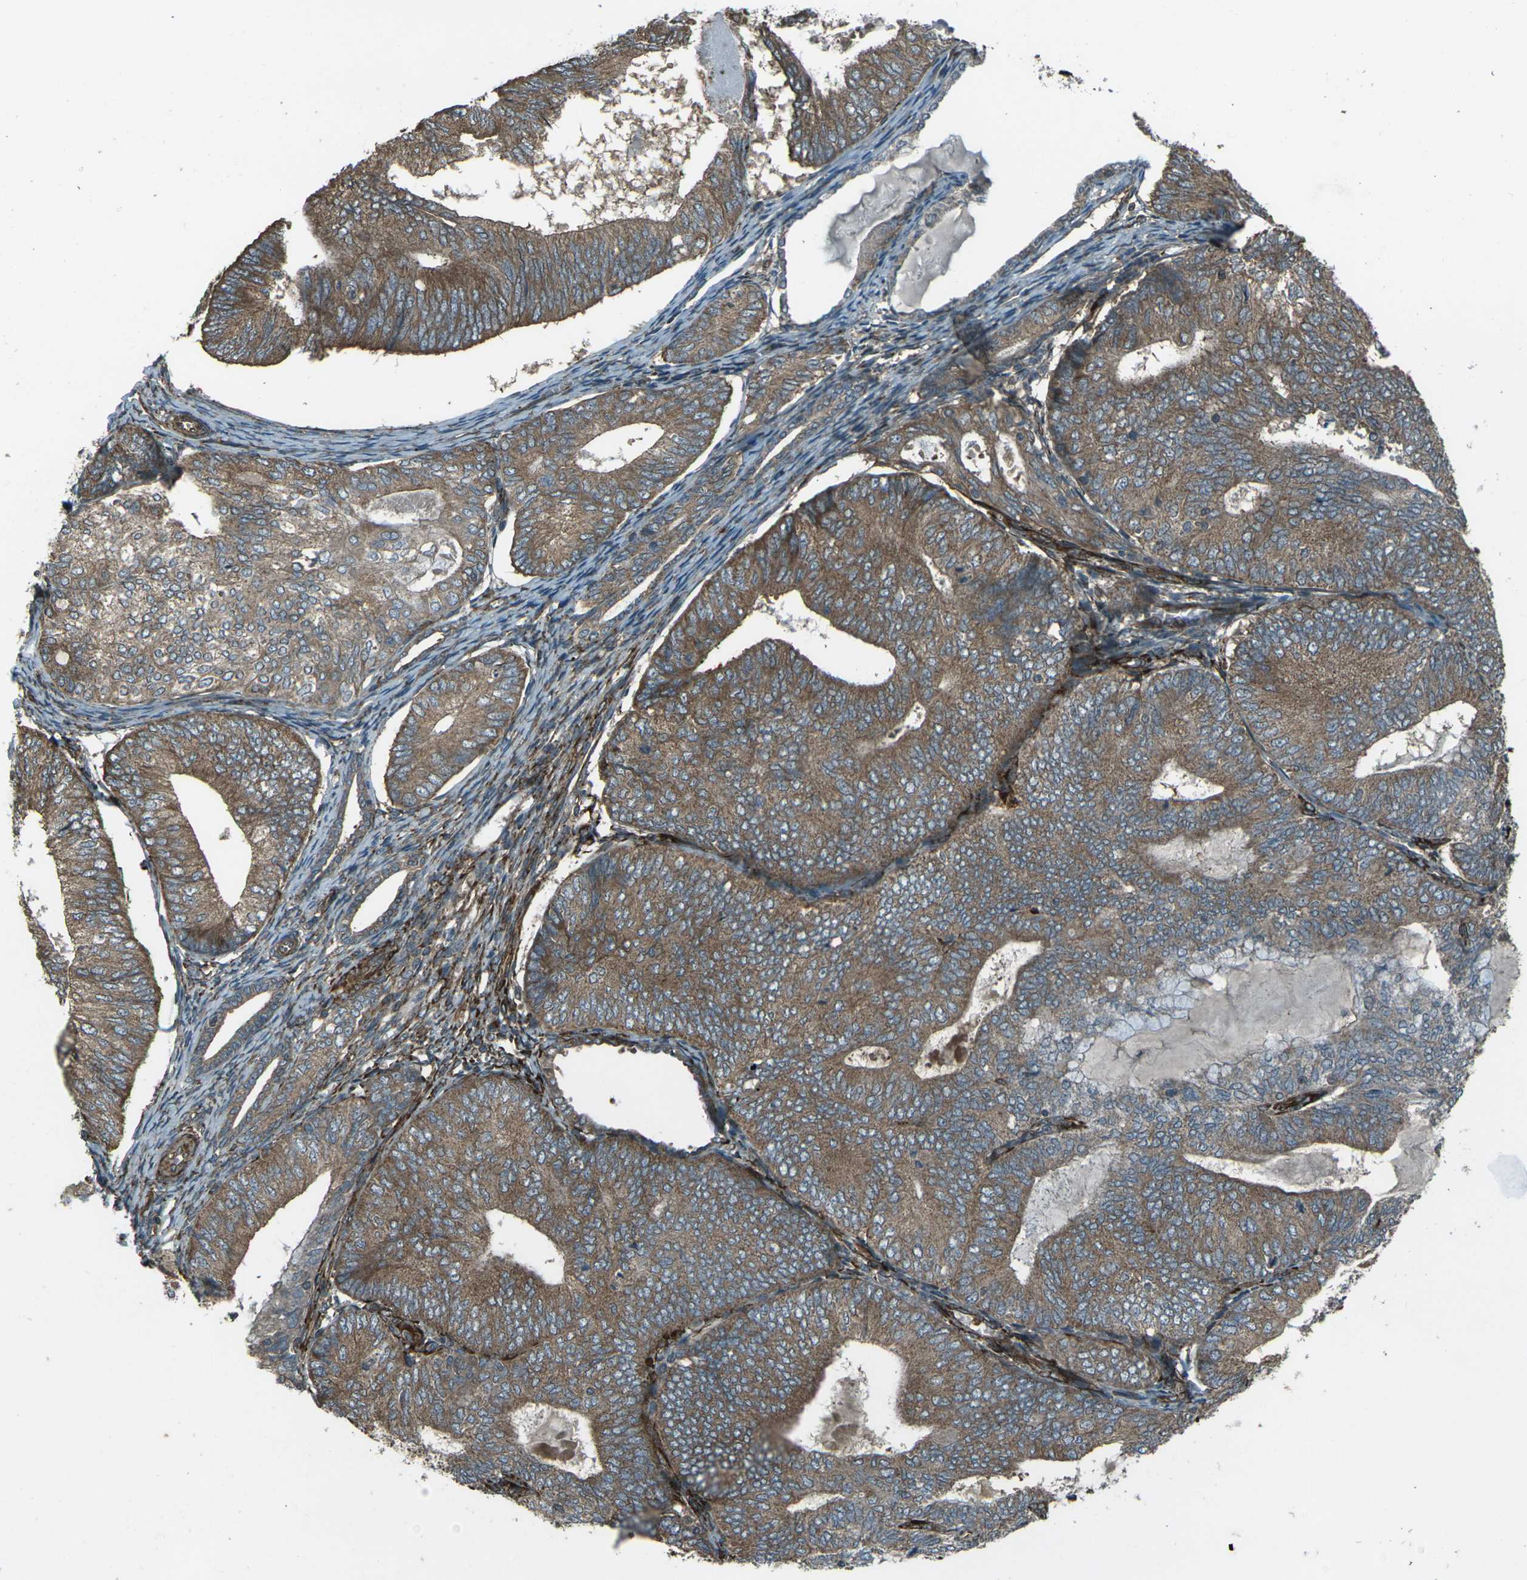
{"staining": {"intensity": "moderate", "quantity": ">75%", "location": "cytoplasmic/membranous"}, "tissue": "endometrial cancer", "cell_type": "Tumor cells", "image_type": "cancer", "snomed": [{"axis": "morphology", "description": "Adenocarcinoma, NOS"}, {"axis": "topography", "description": "Endometrium"}], "caption": "Adenocarcinoma (endometrial) was stained to show a protein in brown. There is medium levels of moderate cytoplasmic/membranous positivity in about >75% of tumor cells. (IHC, brightfield microscopy, high magnification).", "gene": "LSMEM1", "patient": {"sex": "female", "age": 81}}